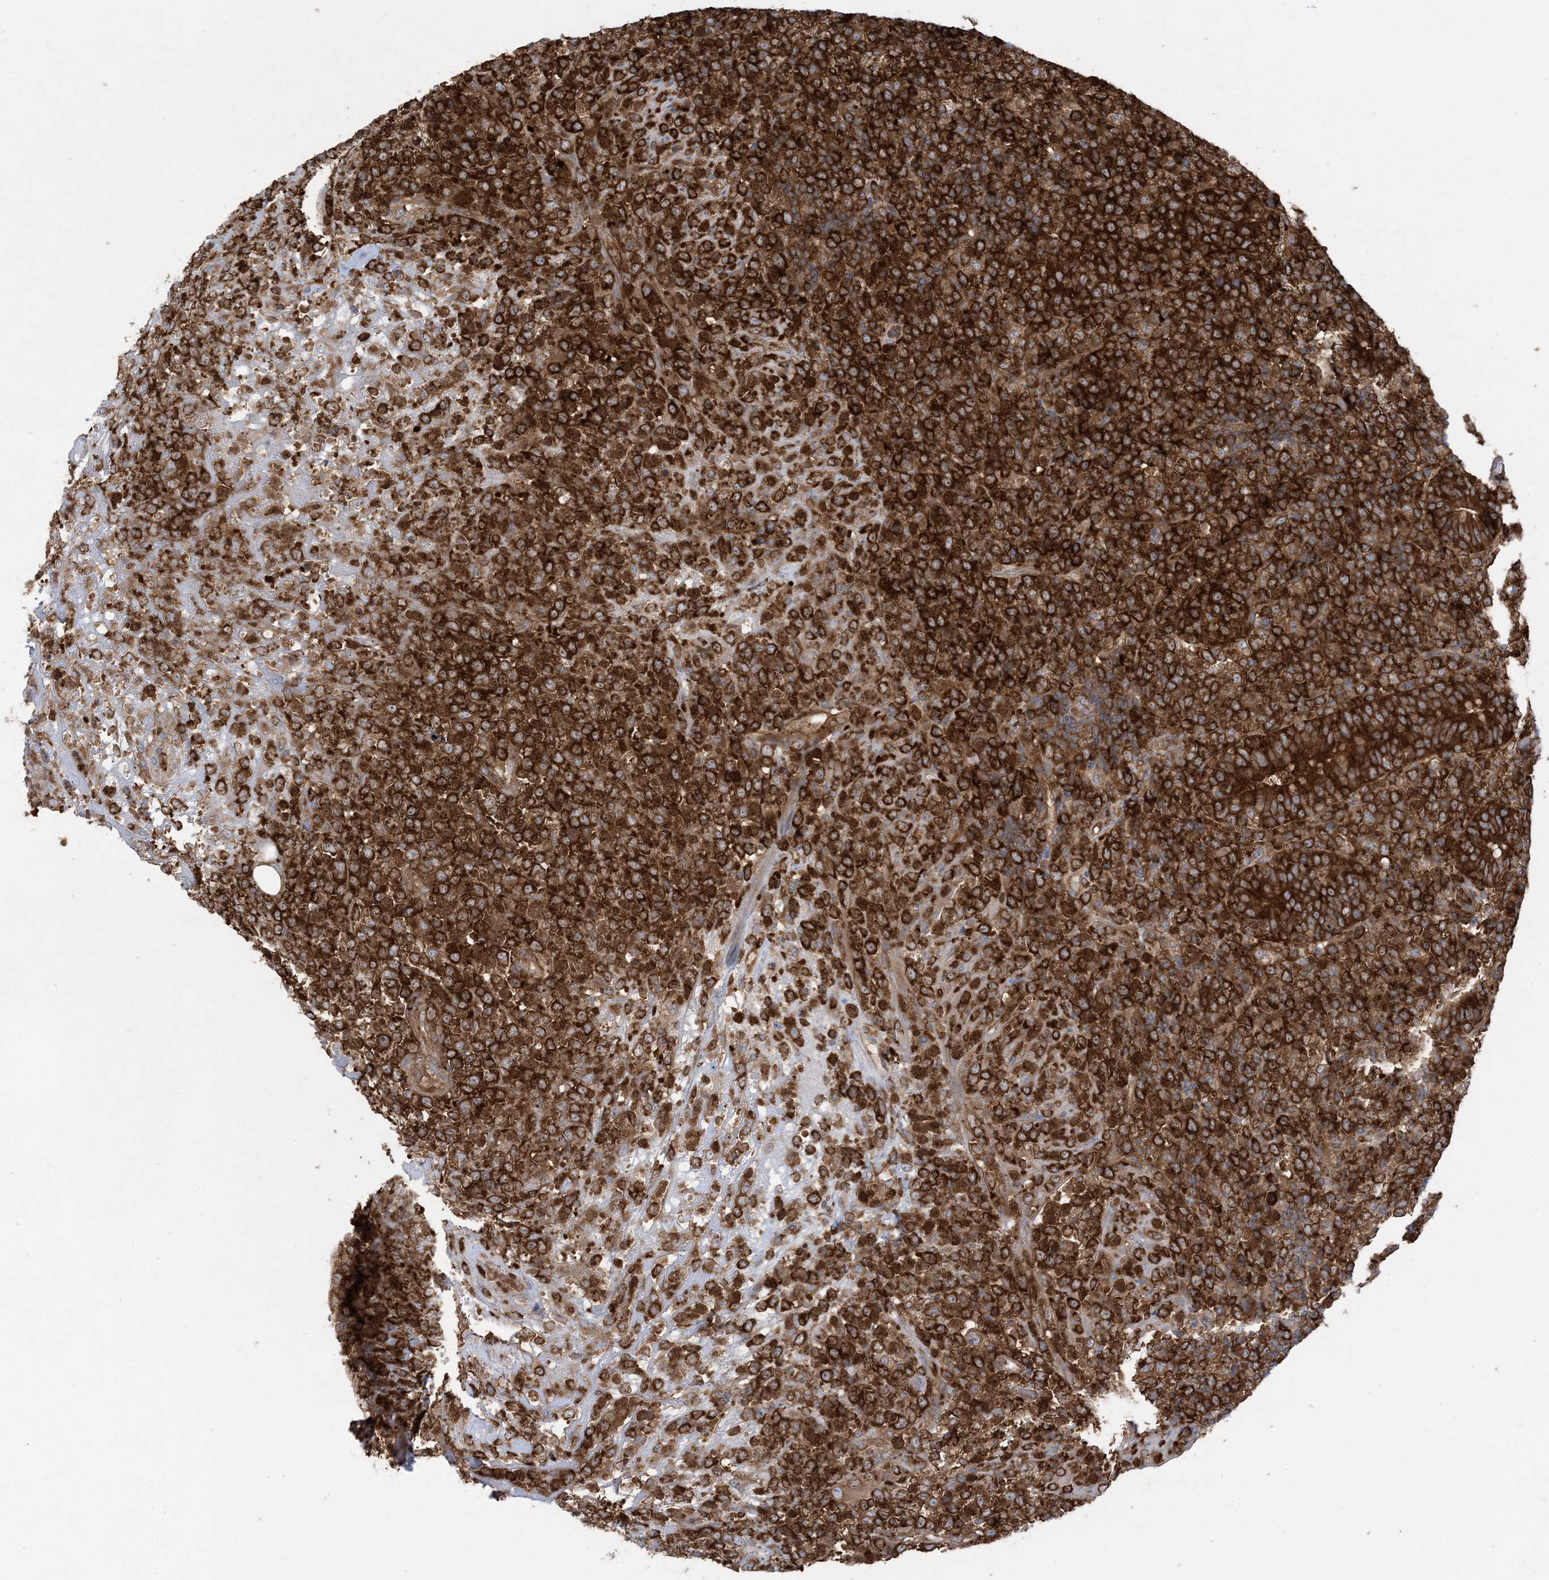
{"staining": {"intensity": "strong", "quantity": ">75%", "location": "cytoplasmic/membranous"}, "tissue": "lymphoma", "cell_type": "Tumor cells", "image_type": "cancer", "snomed": [{"axis": "morphology", "description": "Malignant lymphoma, non-Hodgkin's type, High grade"}, {"axis": "topography", "description": "Colon"}], "caption": "Strong cytoplasmic/membranous protein expression is identified in approximately >75% of tumor cells in high-grade malignant lymphoma, non-Hodgkin's type.", "gene": "OLA1", "patient": {"sex": "female", "age": 53}}